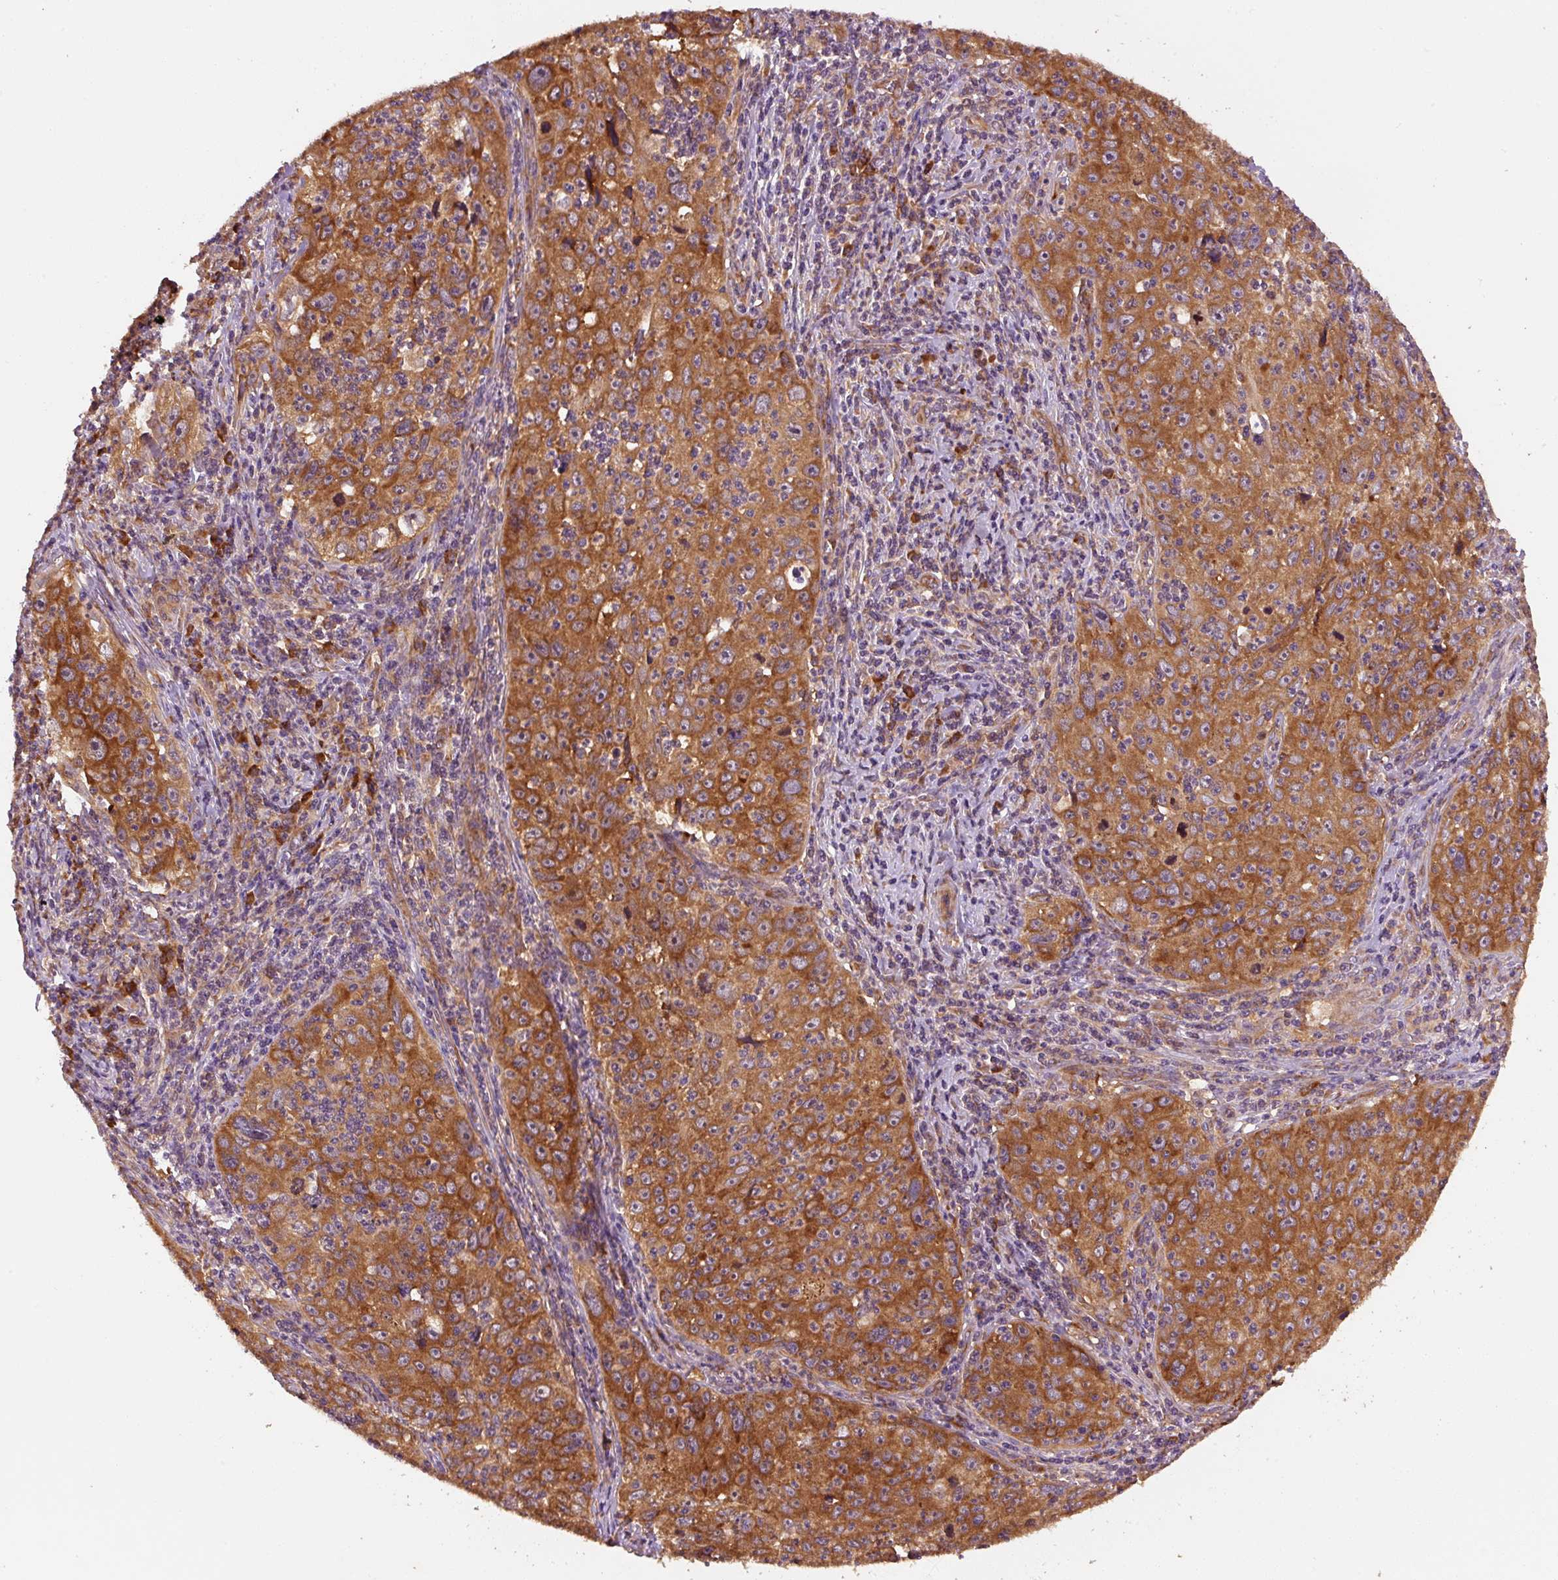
{"staining": {"intensity": "strong", "quantity": ">75%", "location": "cytoplasmic/membranous"}, "tissue": "cervical cancer", "cell_type": "Tumor cells", "image_type": "cancer", "snomed": [{"axis": "morphology", "description": "Squamous cell carcinoma, NOS"}, {"axis": "topography", "description": "Cervix"}], "caption": "A photomicrograph of cervical cancer (squamous cell carcinoma) stained for a protein shows strong cytoplasmic/membranous brown staining in tumor cells.", "gene": "EIF2S2", "patient": {"sex": "female", "age": 30}}